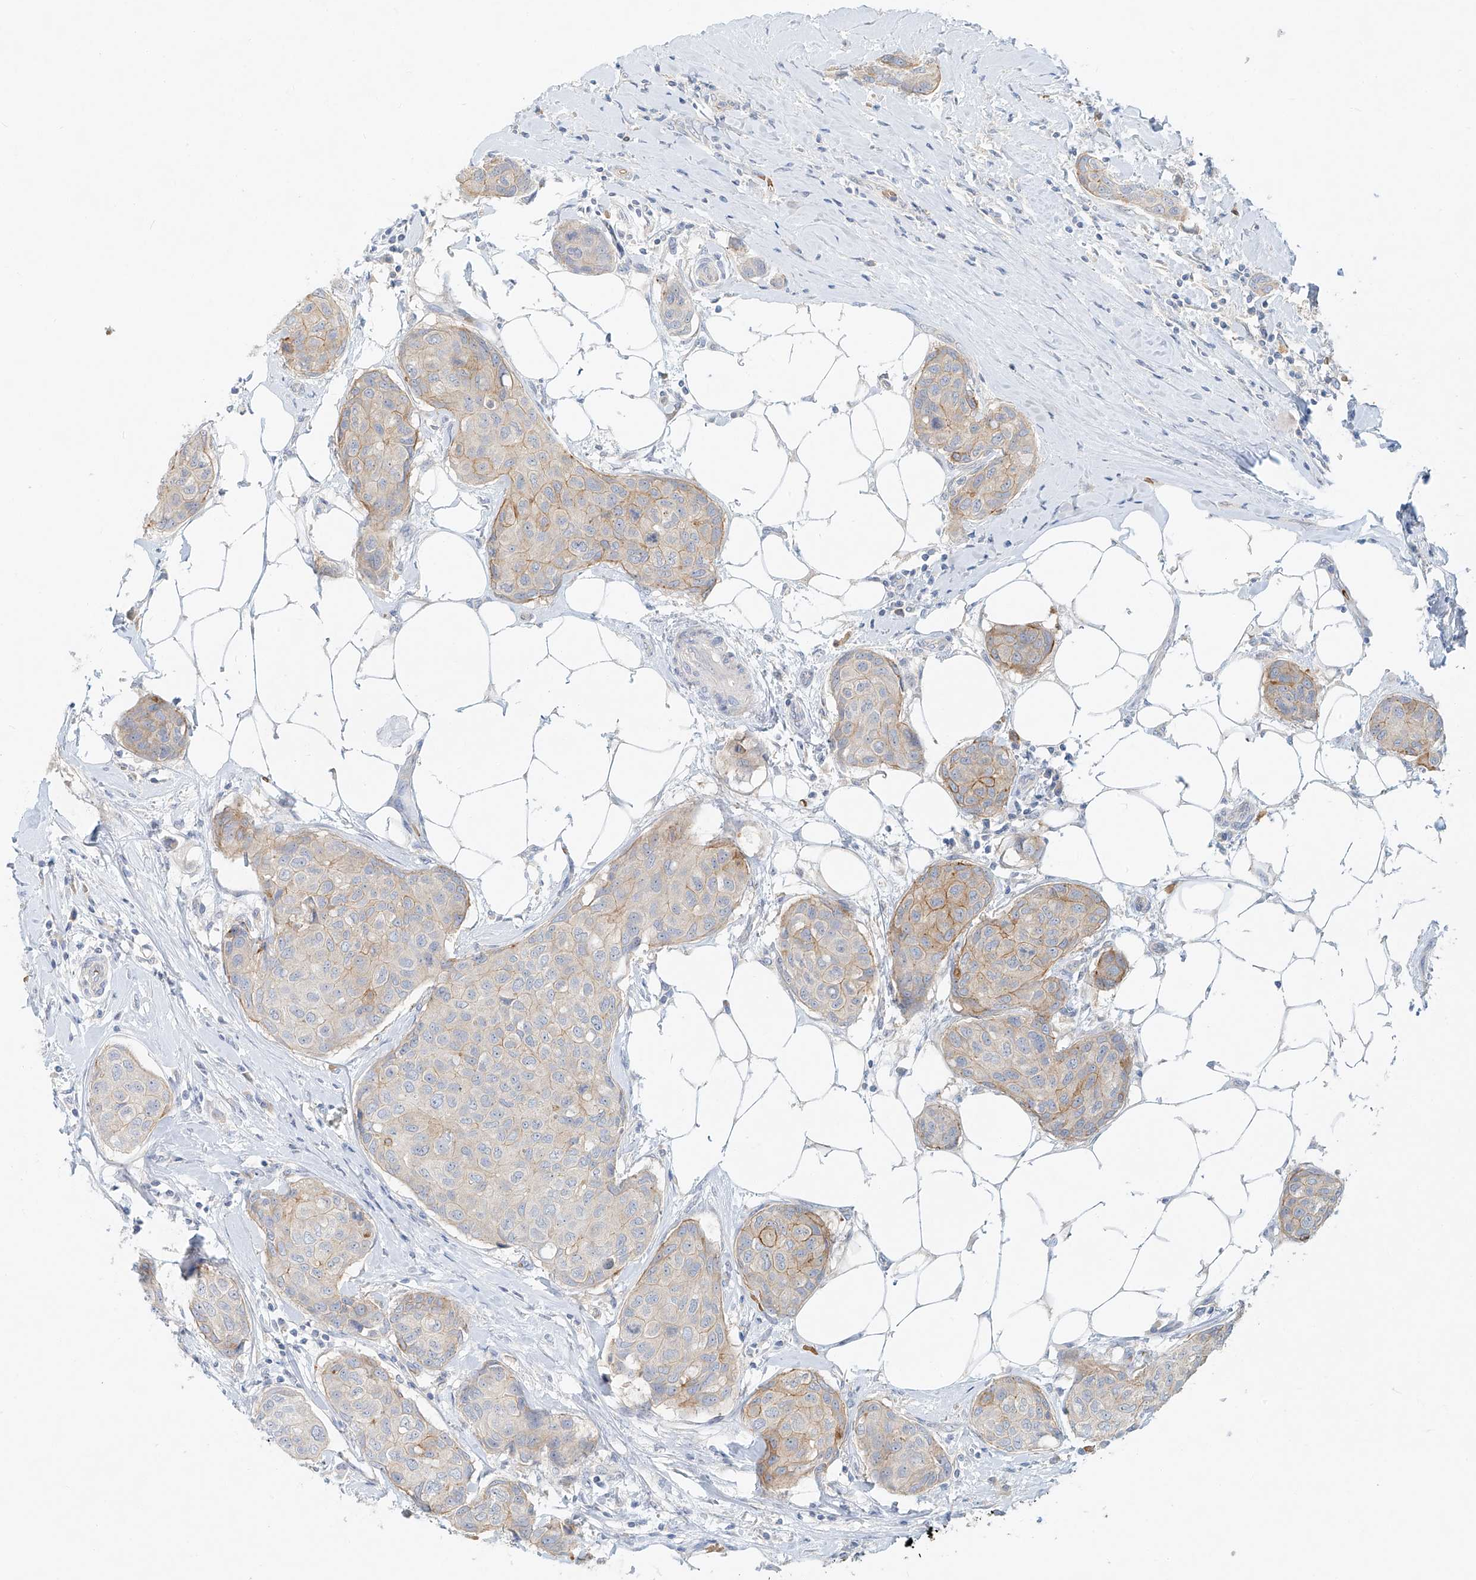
{"staining": {"intensity": "moderate", "quantity": "<25%", "location": "cytoplasmic/membranous"}, "tissue": "breast cancer", "cell_type": "Tumor cells", "image_type": "cancer", "snomed": [{"axis": "morphology", "description": "Duct carcinoma"}, {"axis": "topography", "description": "Breast"}], "caption": "This image displays IHC staining of breast invasive ductal carcinoma, with low moderate cytoplasmic/membranous positivity in about <25% of tumor cells.", "gene": "SYTL3", "patient": {"sex": "female", "age": 80}}